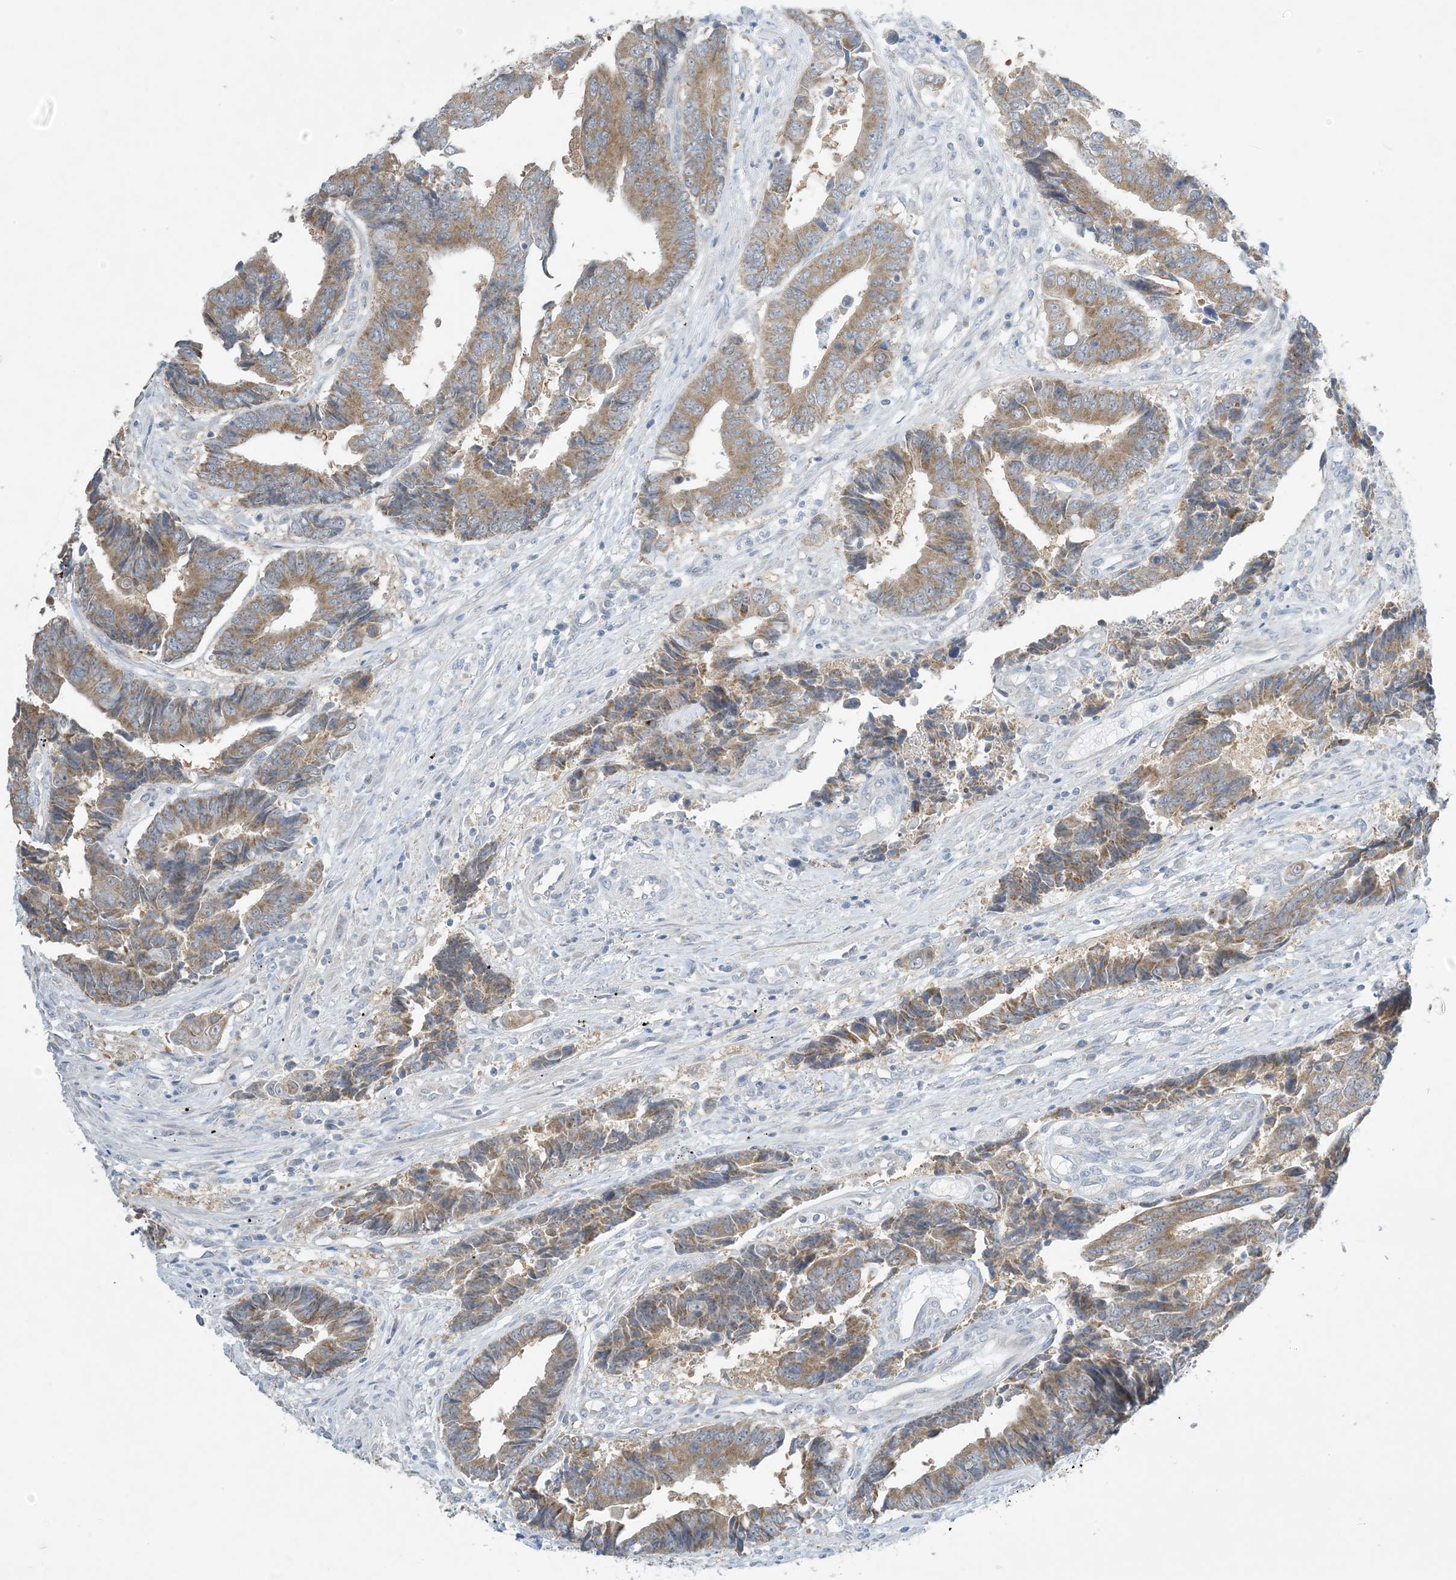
{"staining": {"intensity": "moderate", "quantity": ">75%", "location": "cytoplasmic/membranous"}, "tissue": "colorectal cancer", "cell_type": "Tumor cells", "image_type": "cancer", "snomed": [{"axis": "morphology", "description": "Adenocarcinoma, NOS"}, {"axis": "topography", "description": "Rectum"}], "caption": "DAB (3,3'-diaminobenzidine) immunohistochemical staining of human colorectal cancer reveals moderate cytoplasmic/membranous protein expression in about >75% of tumor cells.", "gene": "MRPS18A", "patient": {"sex": "male", "age": 84}}